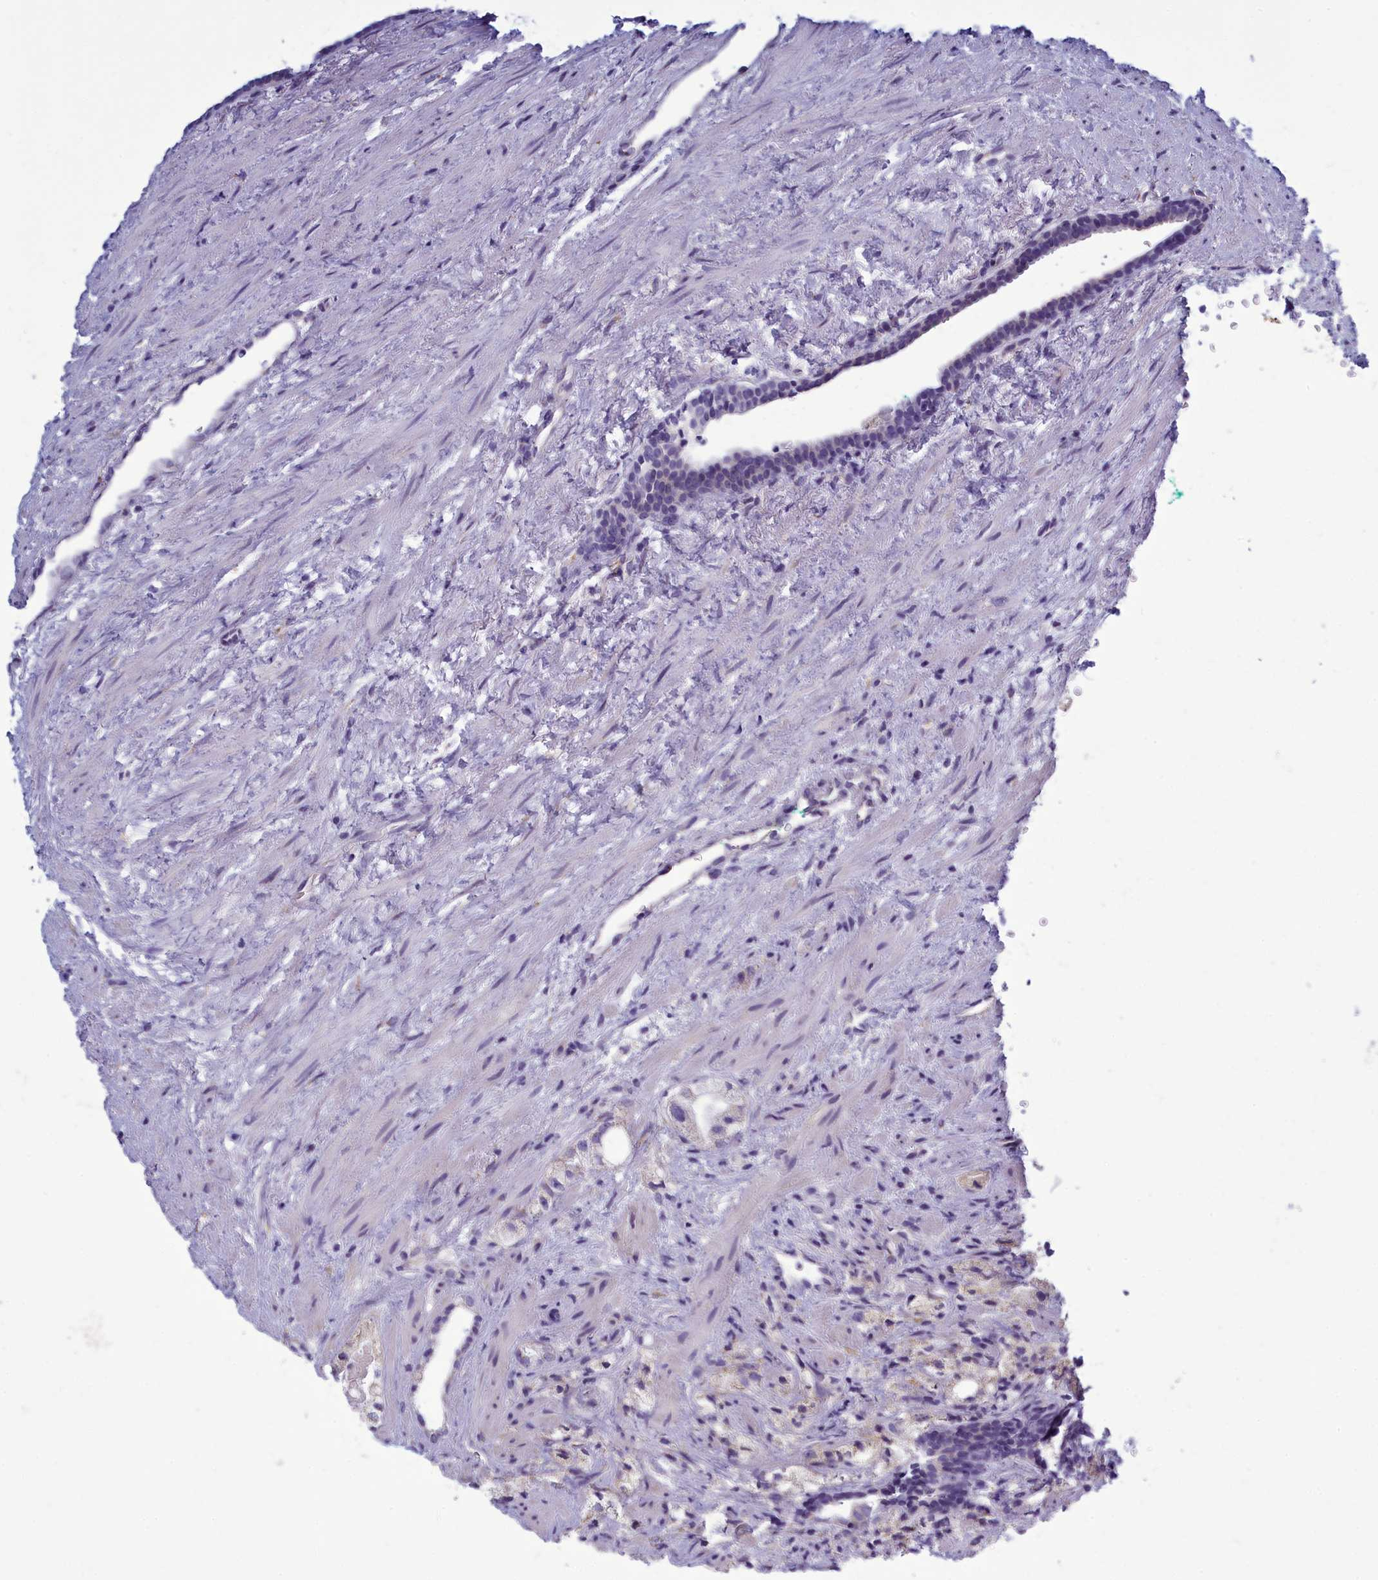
{"staining": {"intensity": "negative", "quantity": "none", "location": "none"}, "tissue": "prostate cancer", "cell_type": "Tumor cells", "image_type": "cancer", "snomed": [{"axis": "morphology", "description": "Adenocarcinoma, High grade"}, {"axis": "topography", "description": "Prostate"}], "caption": "IHC of prostate high-grade adenocarcinoma demonstrates no staining in tumor cells.", "gene": "CENATAC", "patient": {"sex": "male", "age": 64}}